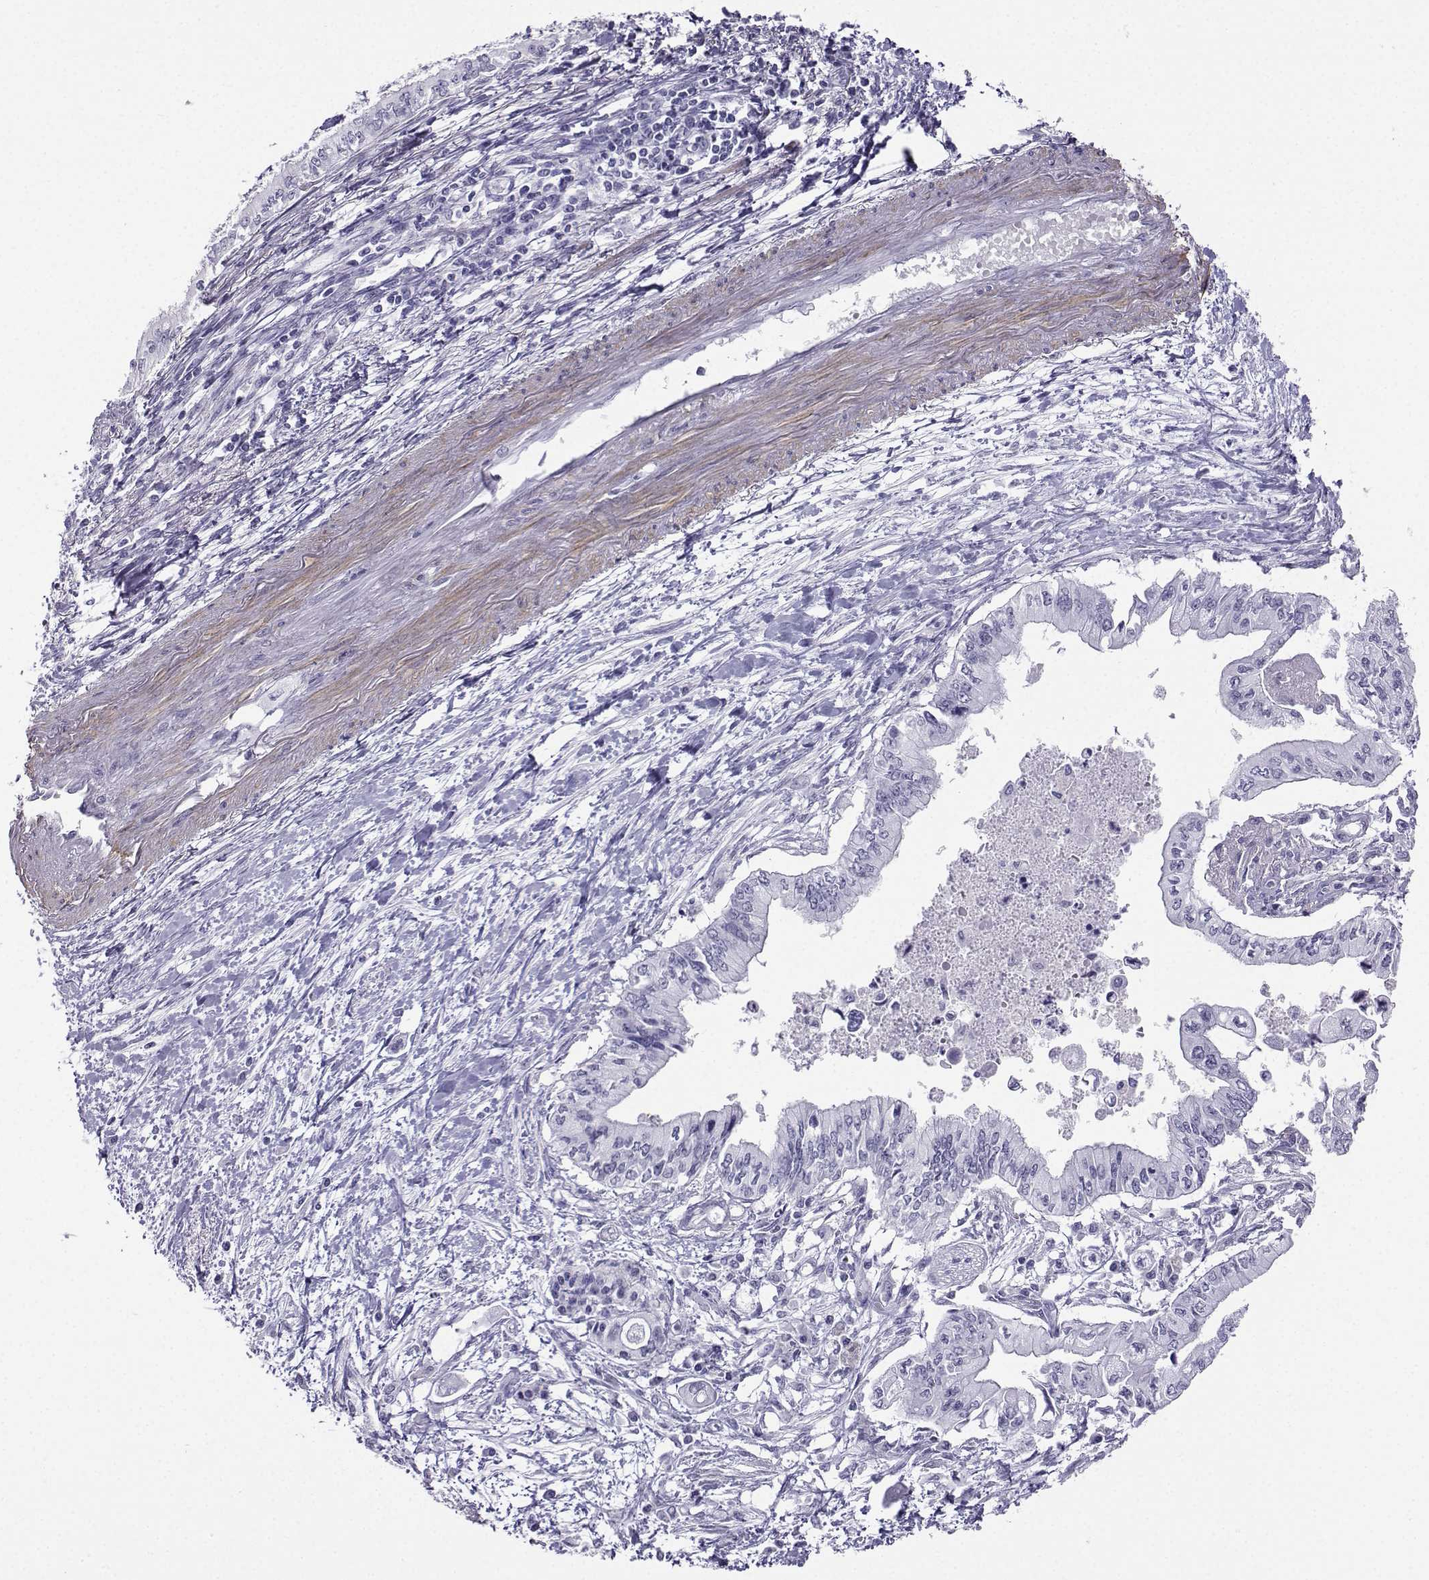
{"staining": {"intensity": "negative", "quantity": "none", "location": "none"}, "tissue": "pancreatic cancer", "cell_type": "Tumor cells", "image_type": "cancer", "snomed": [{"axis": "morphology", "description": "Adenocarcinoma, NOS"}, {"axis": "topography", "description": "Pancreas"}], "caption": "IHC photomicrograph of neoplastic tissue: human adenocarcinoma (pancreatic) stained with DAB (3,3'-diaminobenzidine) reveals no significant protein expression in tumor cells. Nuclei are stained in blue.", "gene": "KIF17", "patient": {"sex": "female", "age": 61}}